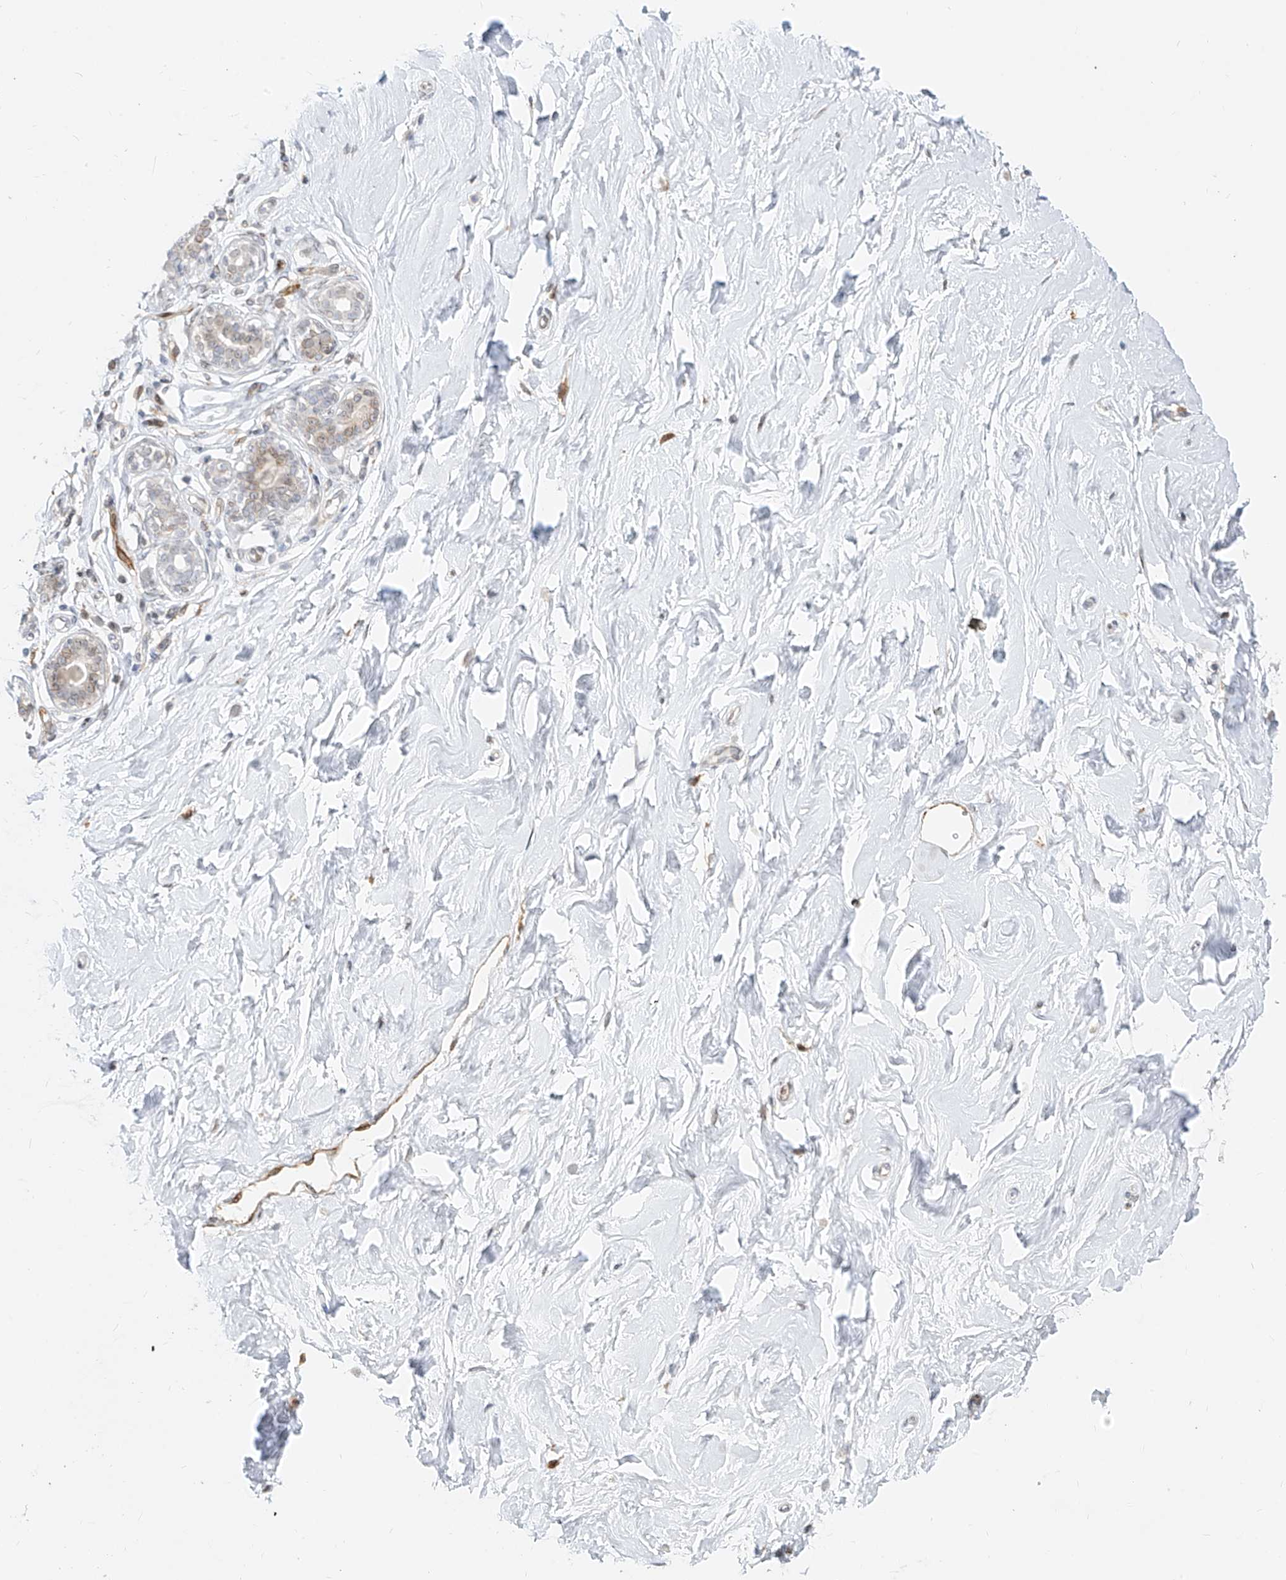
{"staining": {"intensity": "negative", "quantity": "none", "location": "none"}, "tissue": "breast", "cell_type": "Adipocytes", "image_type": "normal", "snomed": [{"axis": "morphology", "description": "Normal tissue, NOS"}, {"axis": "morphology", "description": "Adenoma, NOS"}, {"axis": "topography", "description": "Breast"}], "caption": "This is an immunohistochemistry (IHC) image of normal breast. There is no positivity in adipocytes.", "gene": "NHSL1", "patient": {"sex": "female", "age": 23}}